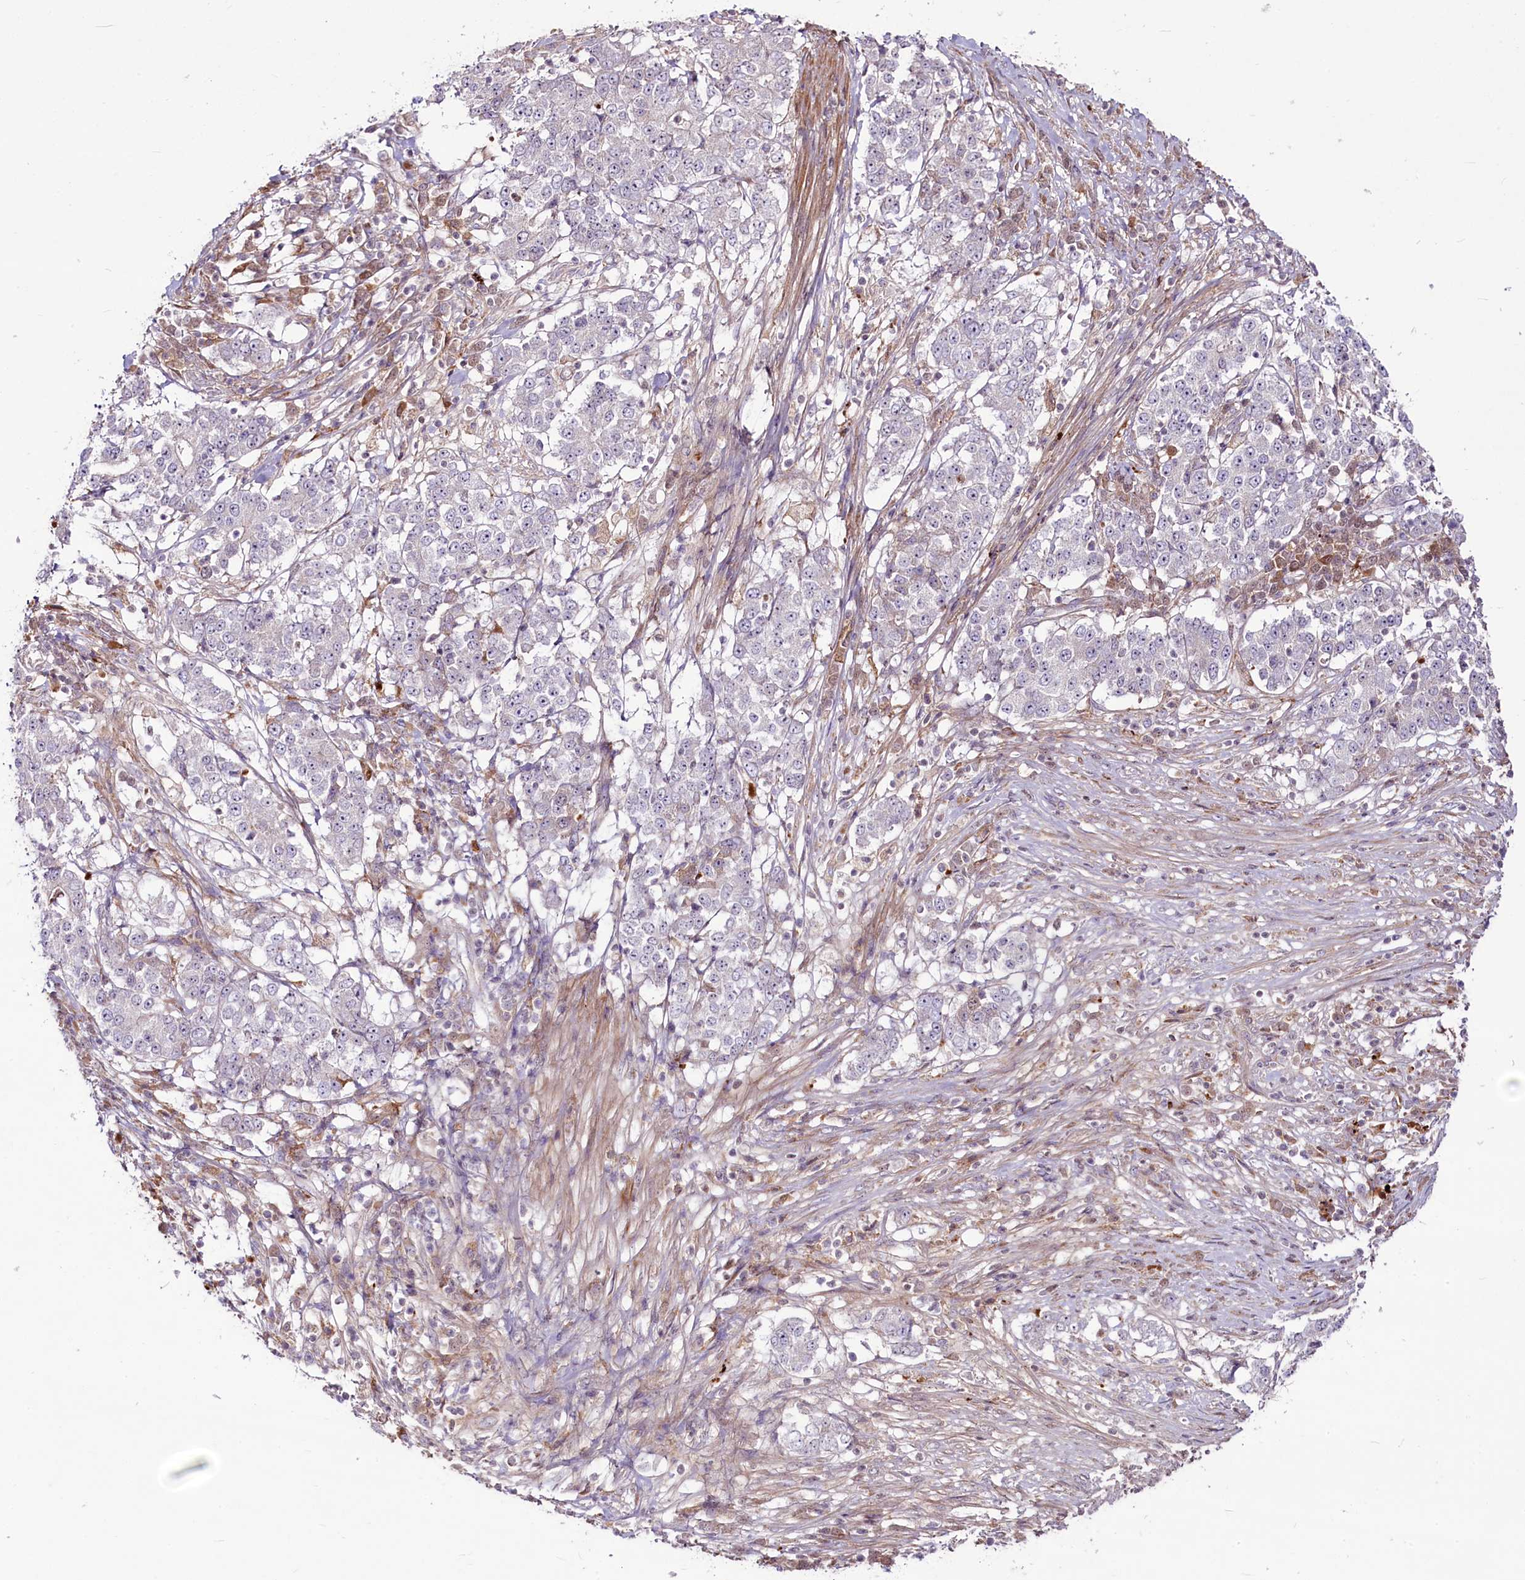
{"staining": {"intensity": "negative", "quantity": "none", "location": "none"}, "tissue": "stomach cancer", "cell_type": "Tumor cells", "image_type": "cancer", "snomed": [{"axis": "morphology", "description": "Adenocarcinoma, NOS"}, {"axis": "topography", "description": "Stomach"}], "caption": "This image is of stomach adenocarcinoma stained with IHC to label a protein in brown with the nuclei are counter-stained blue. There is no expression in tumor cells. (Stains: DAB immunohistochemistry (IHC) with hematoxylin counter stain, Microscopy: brightfield microscopy at high magnification).", "gene": "RSBN1", "patient": {"sex": "male", "age": 59}}